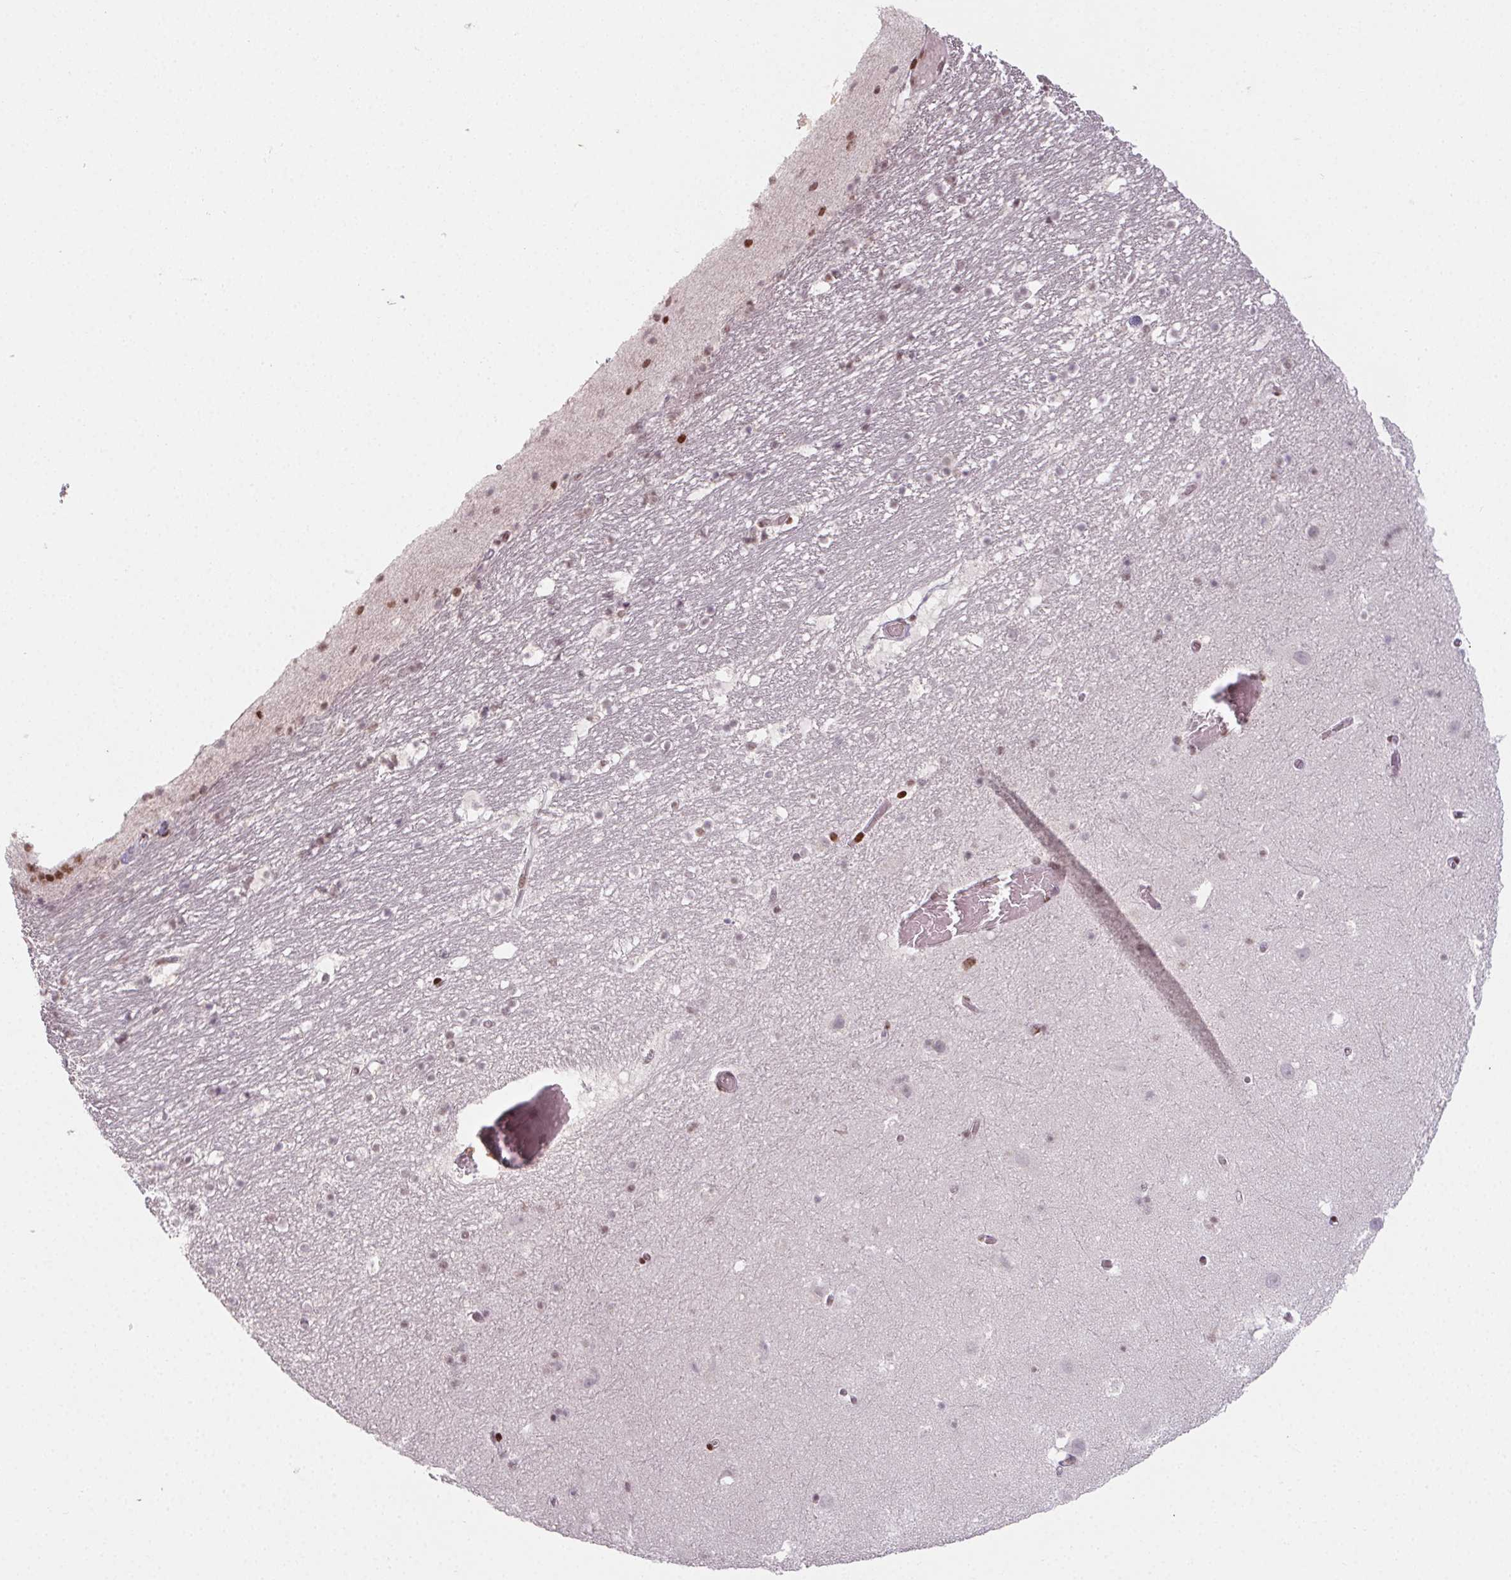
{"staining": {"intensity": "moderate", "quantity": "25%-75%", "location": "nuclear"}, "tissue": "hippocampus", "cell_type": "Glial cells", "image_type": "normal", "snomed": [{"axis": "morphology", "description": "Normal tissue, NOS"}, {"axis": "topography", "description": "Hippocampus"}], "caption": "Hippocampus stained with immunohistochemistry (IHC) reveals moderate nuclear positivity in about 25%-75% of glial cells. Immunohistochemistry (ihc) stains the protein of interest in brown and the nuclei are stained blue.", "gene": "KMT2A", "patient": {"sex": "male", "age": 26}}